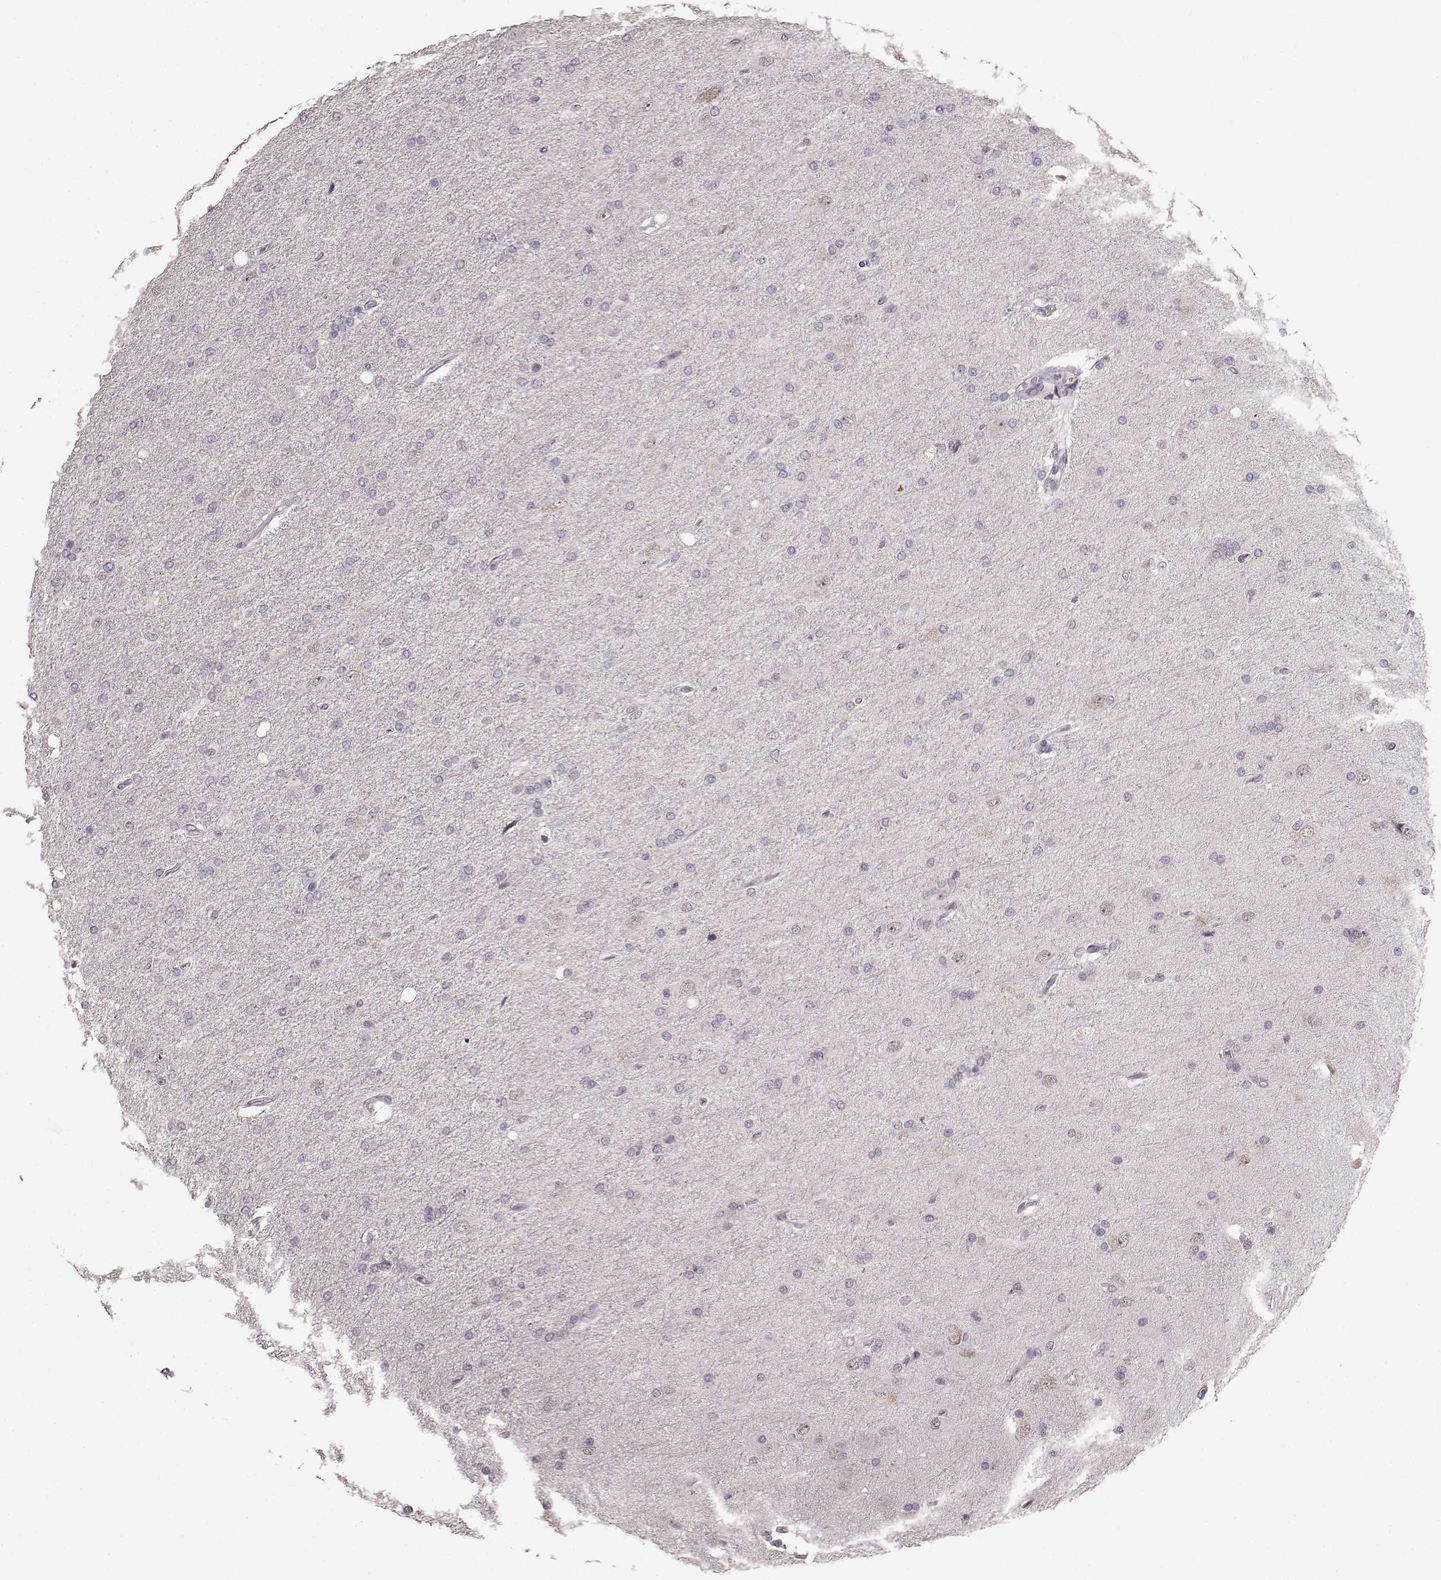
{"staining": {"intensity": "negative", "quantity": "none", "location": "none"}, "tissue": "glioma", "cell_type": "Tumor cells", "image_type": "cancer", "snomed": [{"axis": "morphology", "description": "Glioma, malignant, High grade"}, {"axis": "topography", "description": "Cerebral cortex"}], "caption": "Malignant glioma (high-grade) stained for a protein using IHC reveals no positivity tumor cells.", "gene": "RP1L1", "patient": {"sex": "male", "age": 70}}